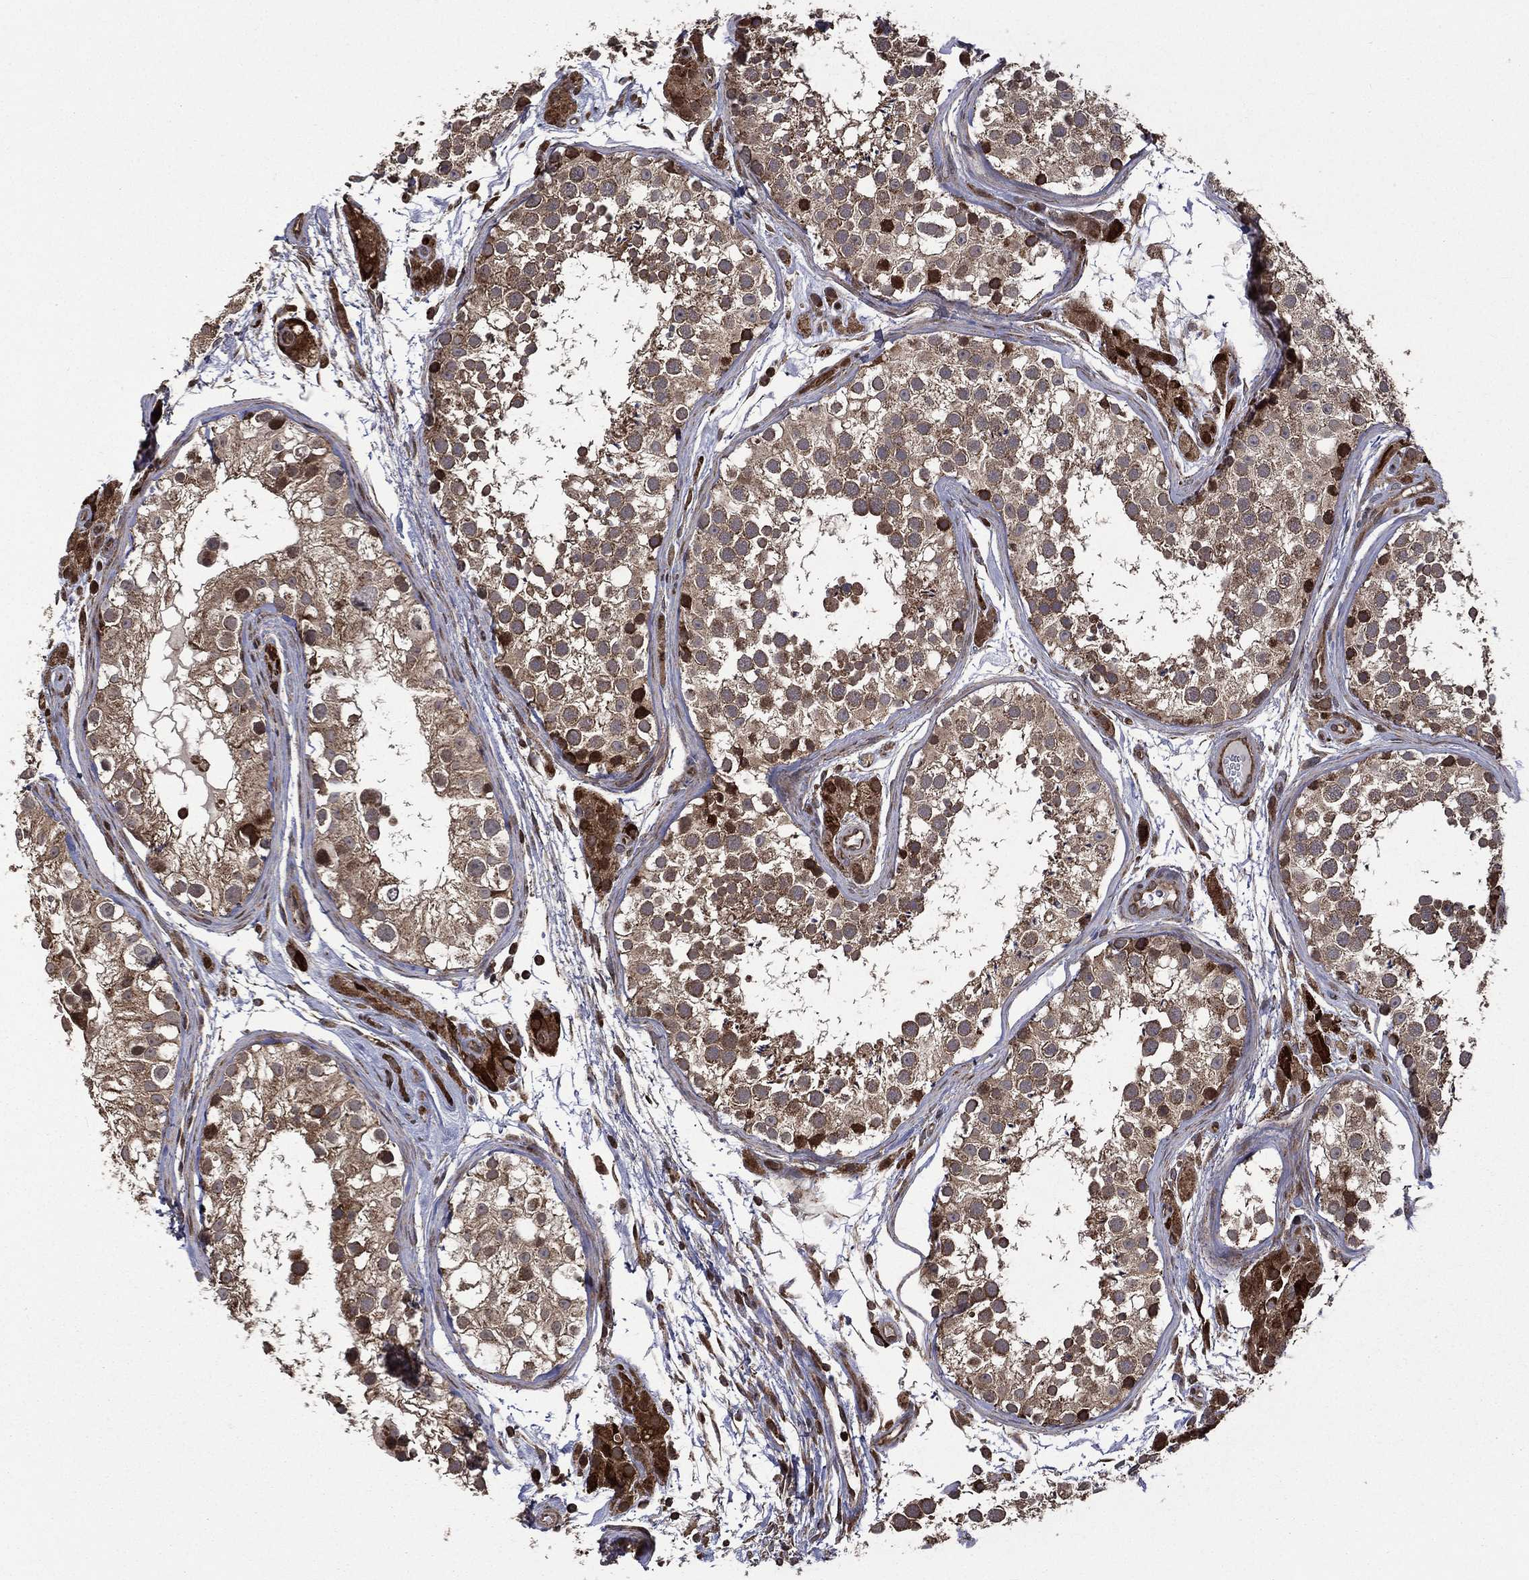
{"staining": {"intensity": "strong", "quantity": "<25%", "location": "cytoplasmic/membranous"}, "tissue": "testis", "cell_type": "Cells in seminiferous ducts", "image_type": "normal", "snomed": [{"axis": "morphology", "description": "Normal tissue, NOS"}, {"axis": "topography", "description": "Testis"}], "caption": "IHC photomicrograph of unremarkable testis: human testis stained using IHC shows medium levels of strong protein expression localized specifically in the cytoplasmic/membranous of cells in seminiferous ducts, appearing as a cytoplasmic/membranous brown color.", "gene": "GIMAP6", "patient": {"sex": "male", "age": 31}}